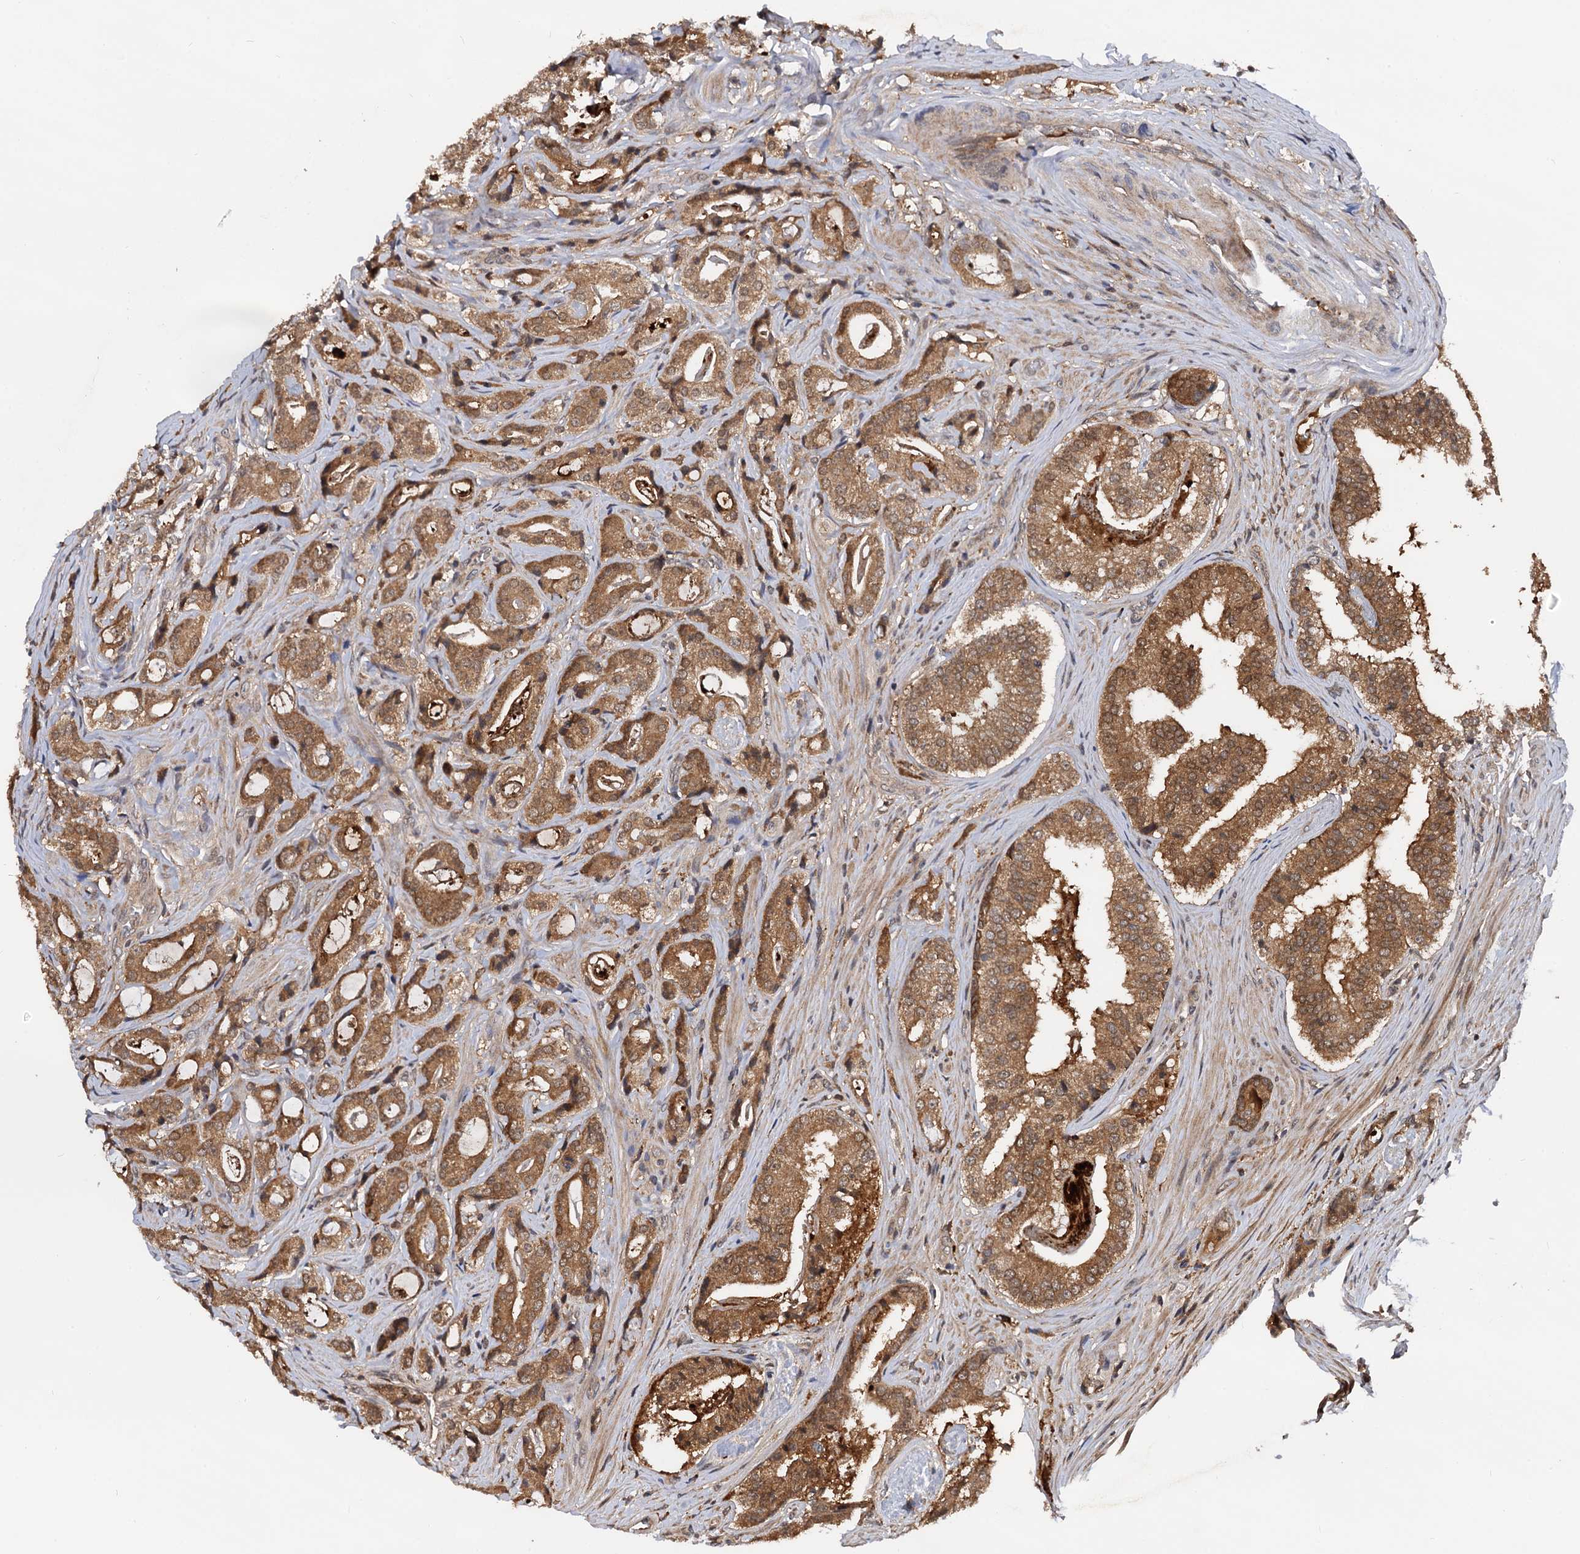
{"staining": {"intensity": "moderate", "quantity": ">75%", "location": "cytoplasmic/membranous"}, "tissue": "prostate cancer", "cell_type": "Tumor cells", "image_type": "cancer", "snomed": [{"axis": "morphology", "description": "Adenocarcinoma, High grade"}, {"axis": "topography", "description": "Prostate"}], "caption": "The histopathology image reveals staining of prostate cancer, revealing moderate cytoplasmic/membranous protein expression (brown color) within tumor cells.", "gene": "SELENOP", "patient": {"sex": "male", "age": 63}}